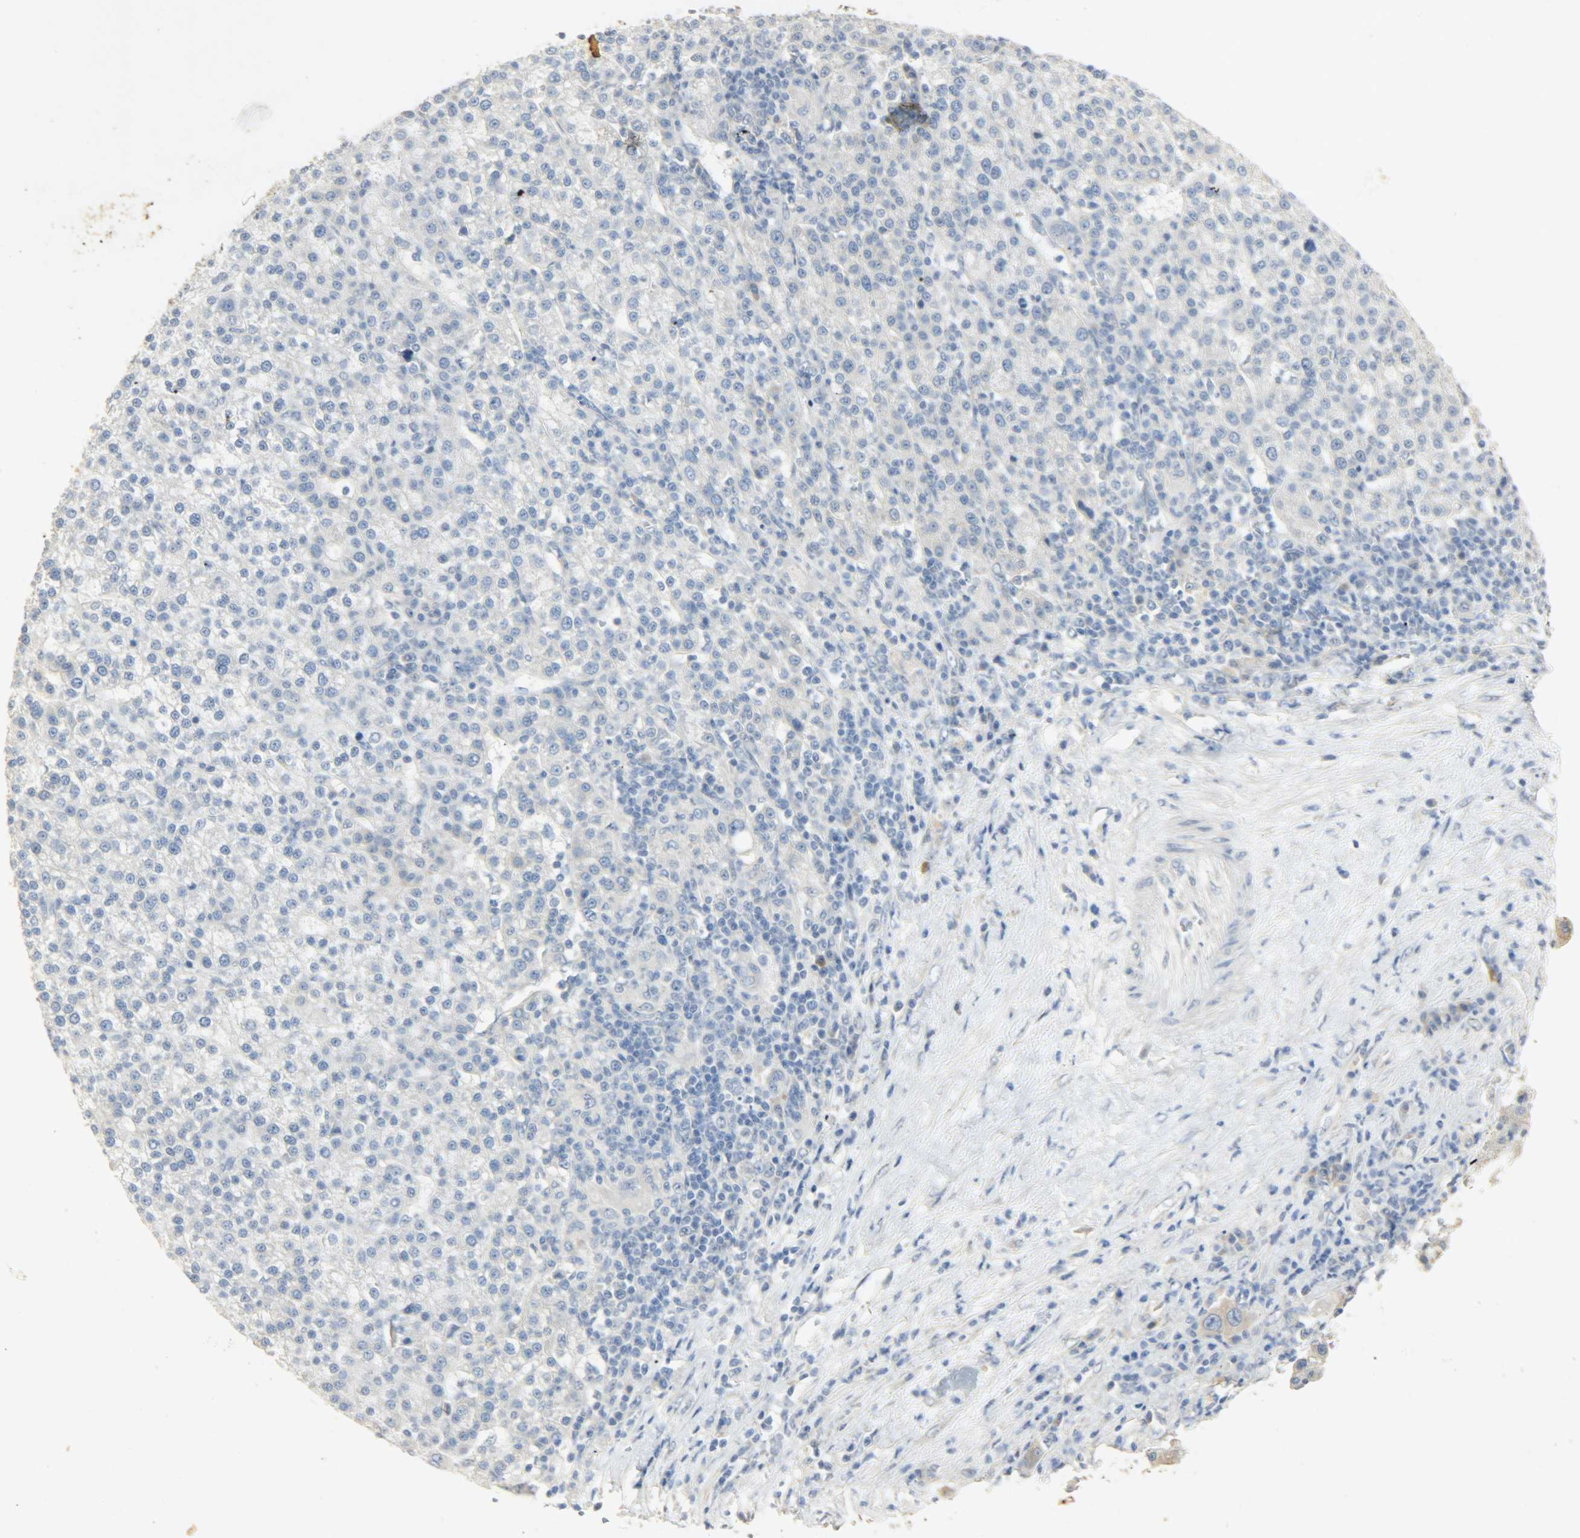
{"staining": {"intensity": "negative", "quantity": "none", "location": "none"}, "tissue": "liver cancer", "cell_type": "Tumor cells", "image_type": "cancer", "snomed": [{"axis": "morphology", "description": "Carcinoma, Hepatocellular, NOS"}, {"axis": "topography", "description": "Liver"}], "caption": "Human hepatocellular carcinoma (liver) stained for a protein using immunohistochemistry demonstrates no expression in tumor cells.", "gene": "USP13", "patient": {"sex": "female", "age": 58}}